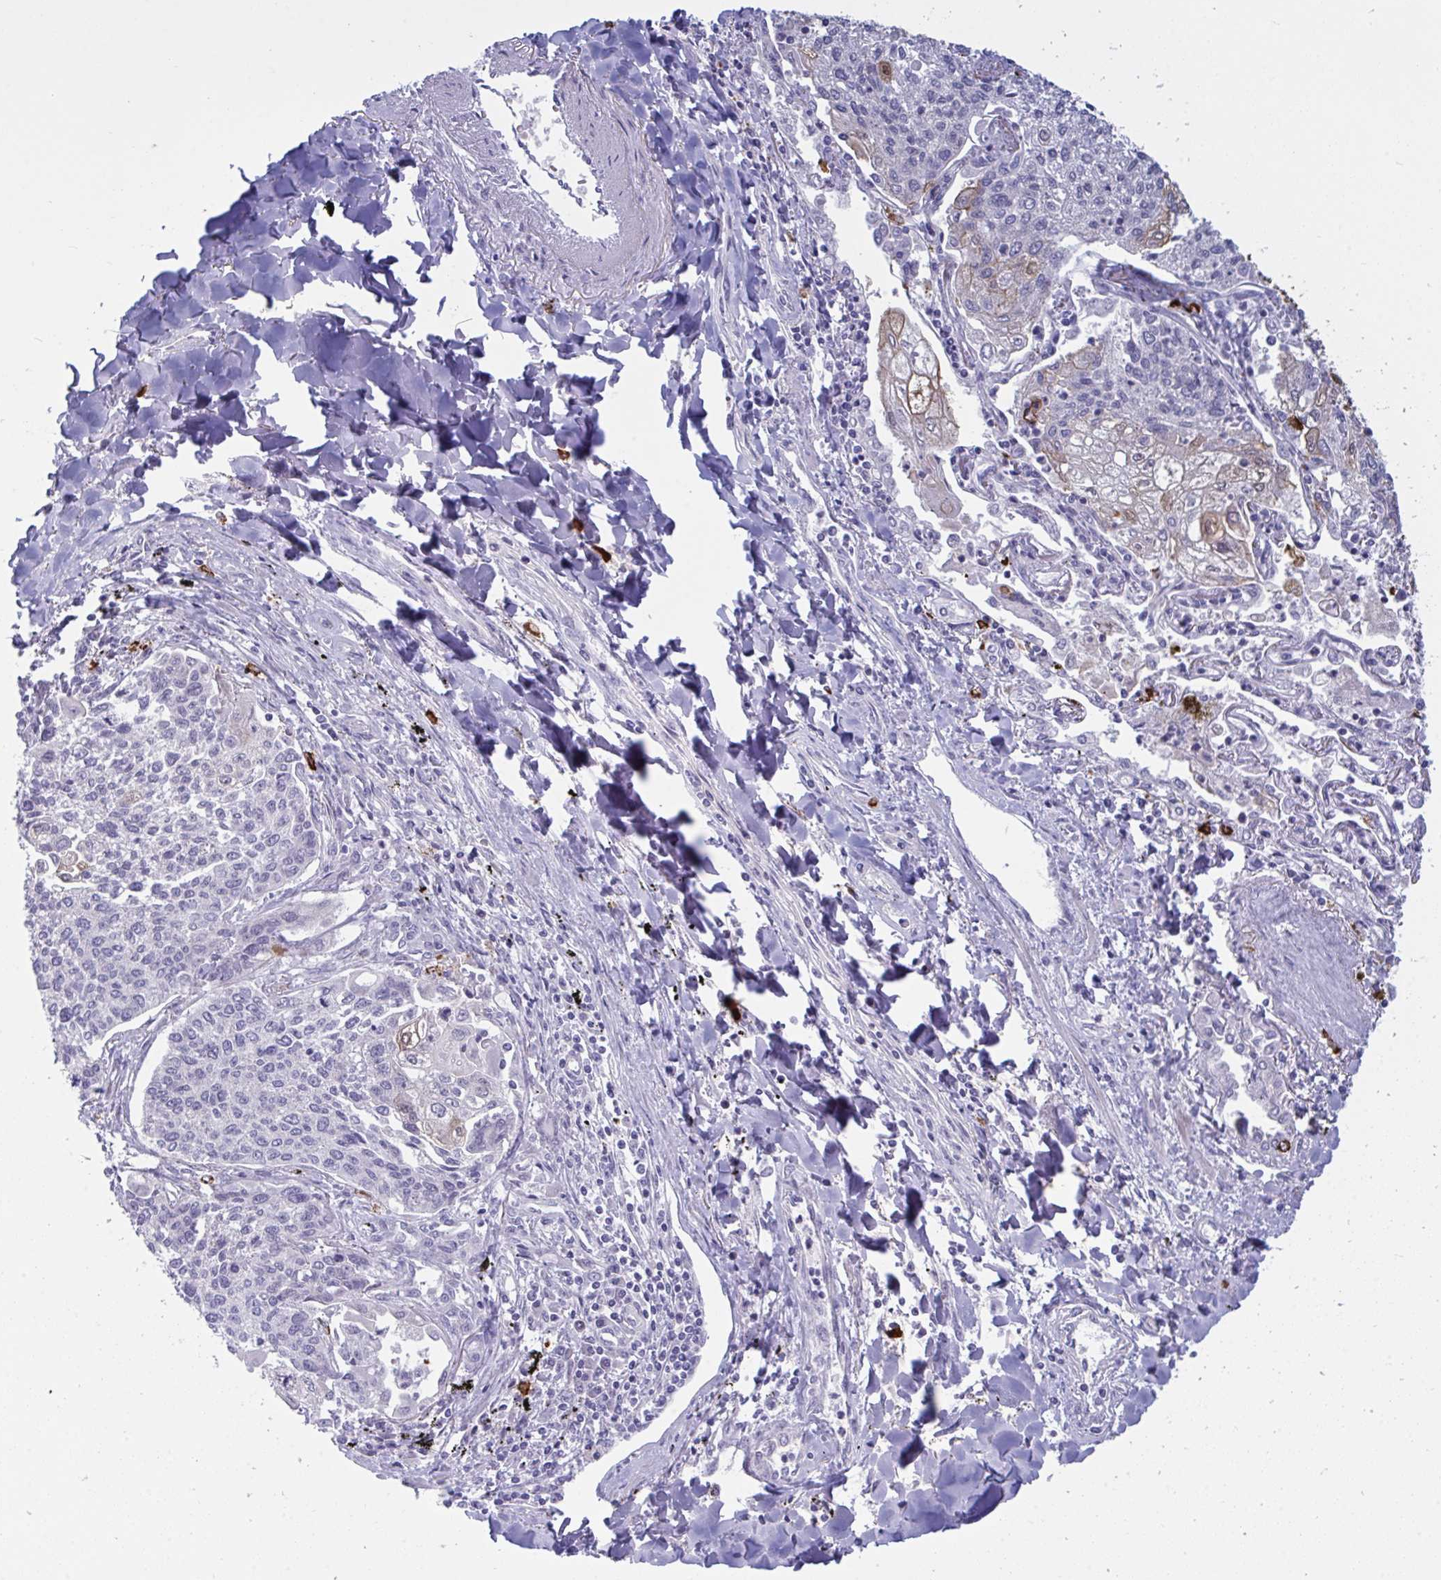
{"staining": {"intensity": "negative", "quantity": "none", "location": "none"}, "tissue": "lung cancer", "cell_type": "Tumor cells", "image_type": "cancer", "snomed": [{"axis": "morphology", "description": "Squamous cell carcinoma, NOS"}, {"axis": "topography", "description": "Lung"}], "caption": "Immunohistochemistry micrograph of human lung squamous cell carcinoma stained for a protein (brown), which exhibits no staining in tumor cells.", "gene": "ZNF684", "patient": {"sex": "male", "age": 74}}